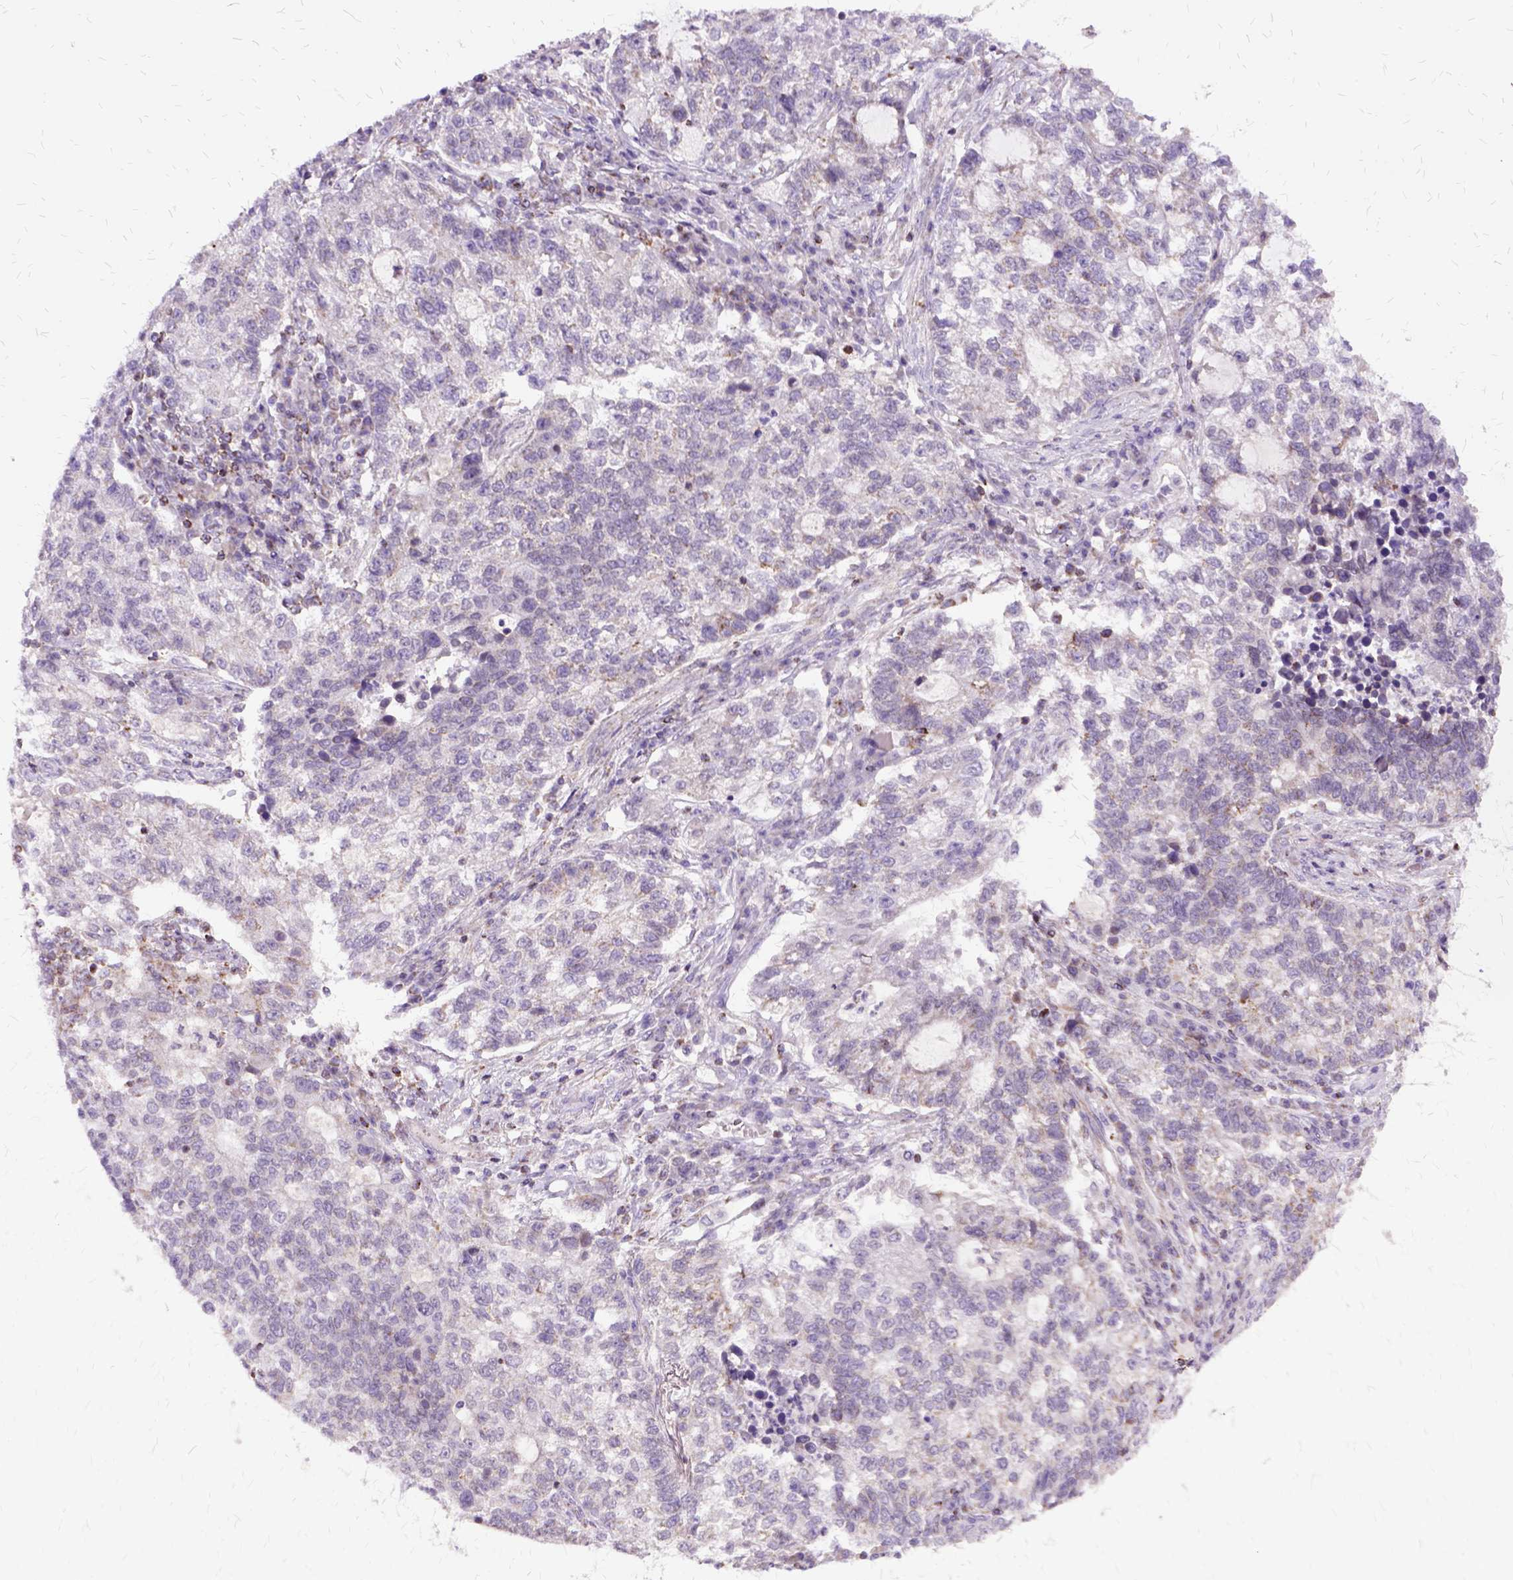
{"staining": {"intensity": "weak", "quantity": "<25%", "location": "cytoplasmic/membranous"}, "tissue": "lung cancer", "cell_type": "Tumor cells", "image_type": "cancer", "snomed": [{"axis": "morphology", "description": "Adenocarcinoma, NOS"}, {"axis": "topography", "description": "Lung"}], "caption": "High power microscopy image of an immunohistochemistry image of lung adenocarcinoma, revealing no significant positivity in tumor cells.", "gene": "OXCT1", "patient": {"sex": "male", "age": 57}}